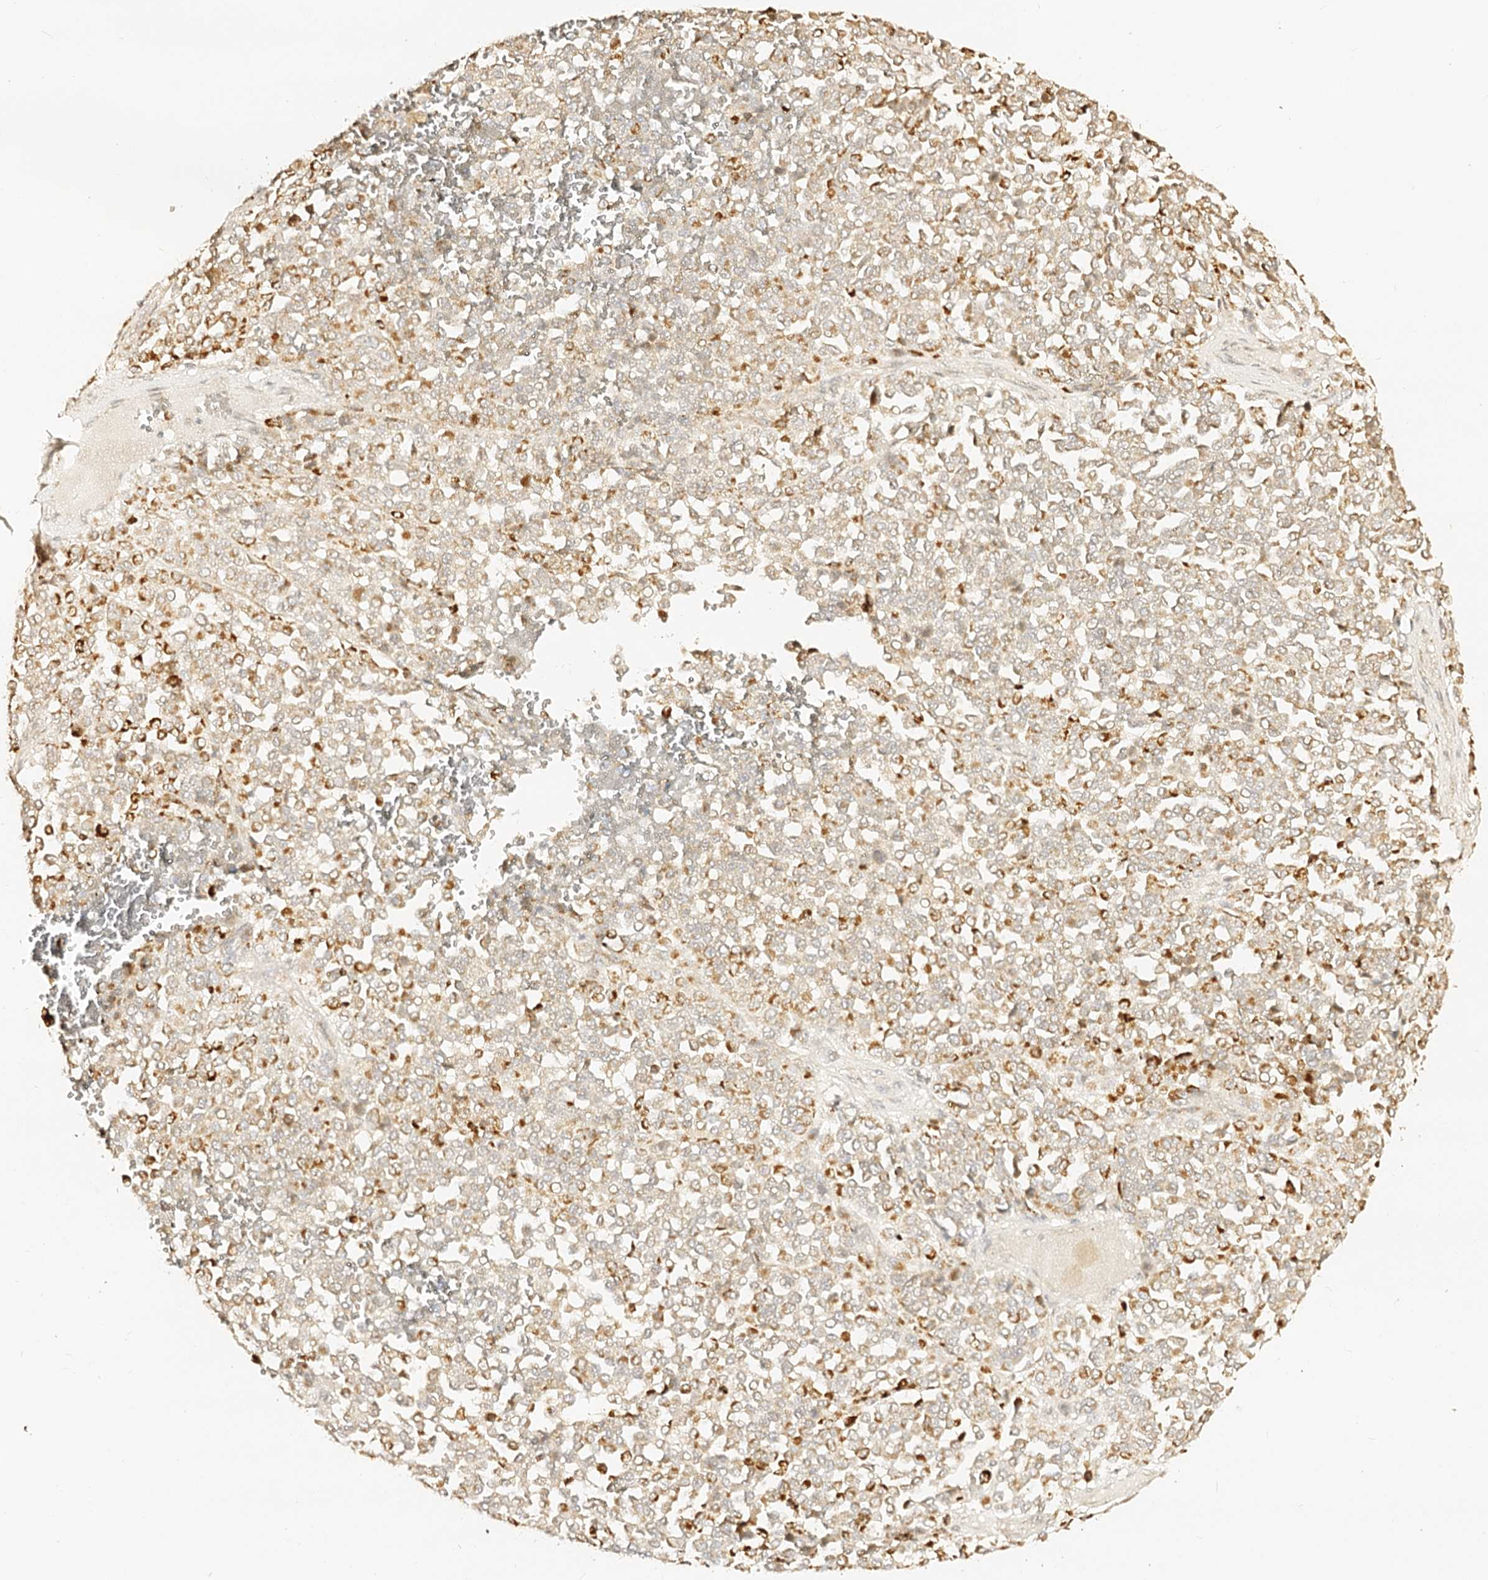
{"staining": {"intensity": "strong", "quantity": "25%-75%", "location": "cytoplasmic/membranous"}, "tissue": "melanoma", "cell_type": "Tumor cells", "image_type": "cancer", "snomed": [{"axis": "morphology", "description": "Malignant melanoma, Metastatic site"}, {"axis": "topography", "description": "Pancreas"}], "caption": "A micrograph of human melanoma stained for a protein exhibits strong cytoplasmic/membranous brown staining in tumor cells.", "gene": "MAOB", "patient": {"sex": "female", "age": 30}}